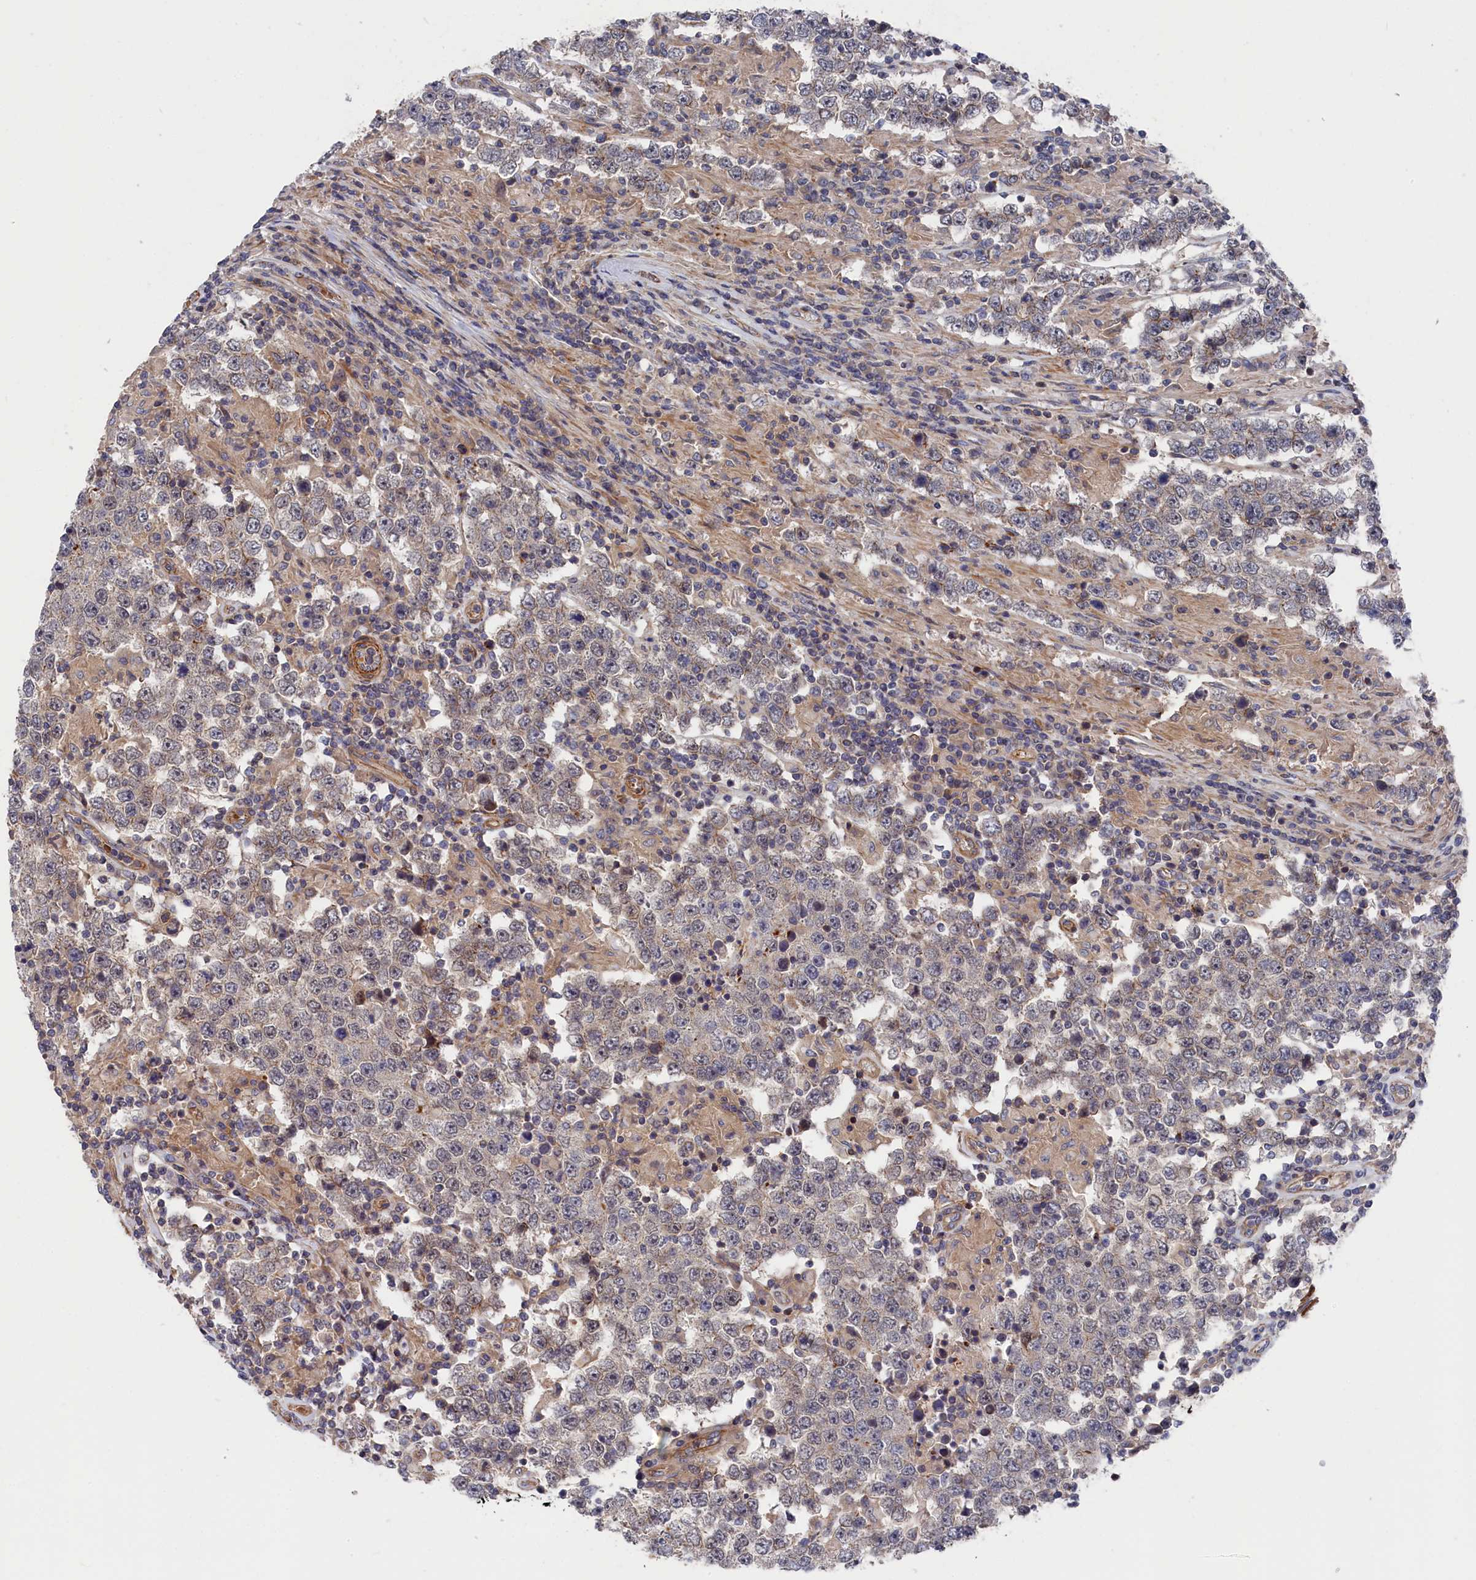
{"staining": {"intensity": "weak", "quantity": "25%-75%", "location": "cytoplasmic/membranous"}, "tissue": "testis cancer", "cell_type": "Tumor cells", "image_type": "cancer", "snomed": [{"axis": "morphology", "description": "Normal tissue, NOS"}, {"axis": "morphology", "description": "Urothelial carcinoma, High grade"}, {"axis": "morphology", "description": "Seminoma, NOS"}, {"axis": "morphology", "description": "Carcinoma, Embryonal, NOS"}, {"axis": "topography", "description": "Urinary bladder"}, {"axis": "topography", "description": "Testis"}], "caption": "DAB immunohistochemical staining of human testis seminoma displays weak cytoplasmic/membranous protein expression in about 25%-75% of tumor cells.", "gene": "LDHD", "patient": {"sex": "male", "age": 41}}